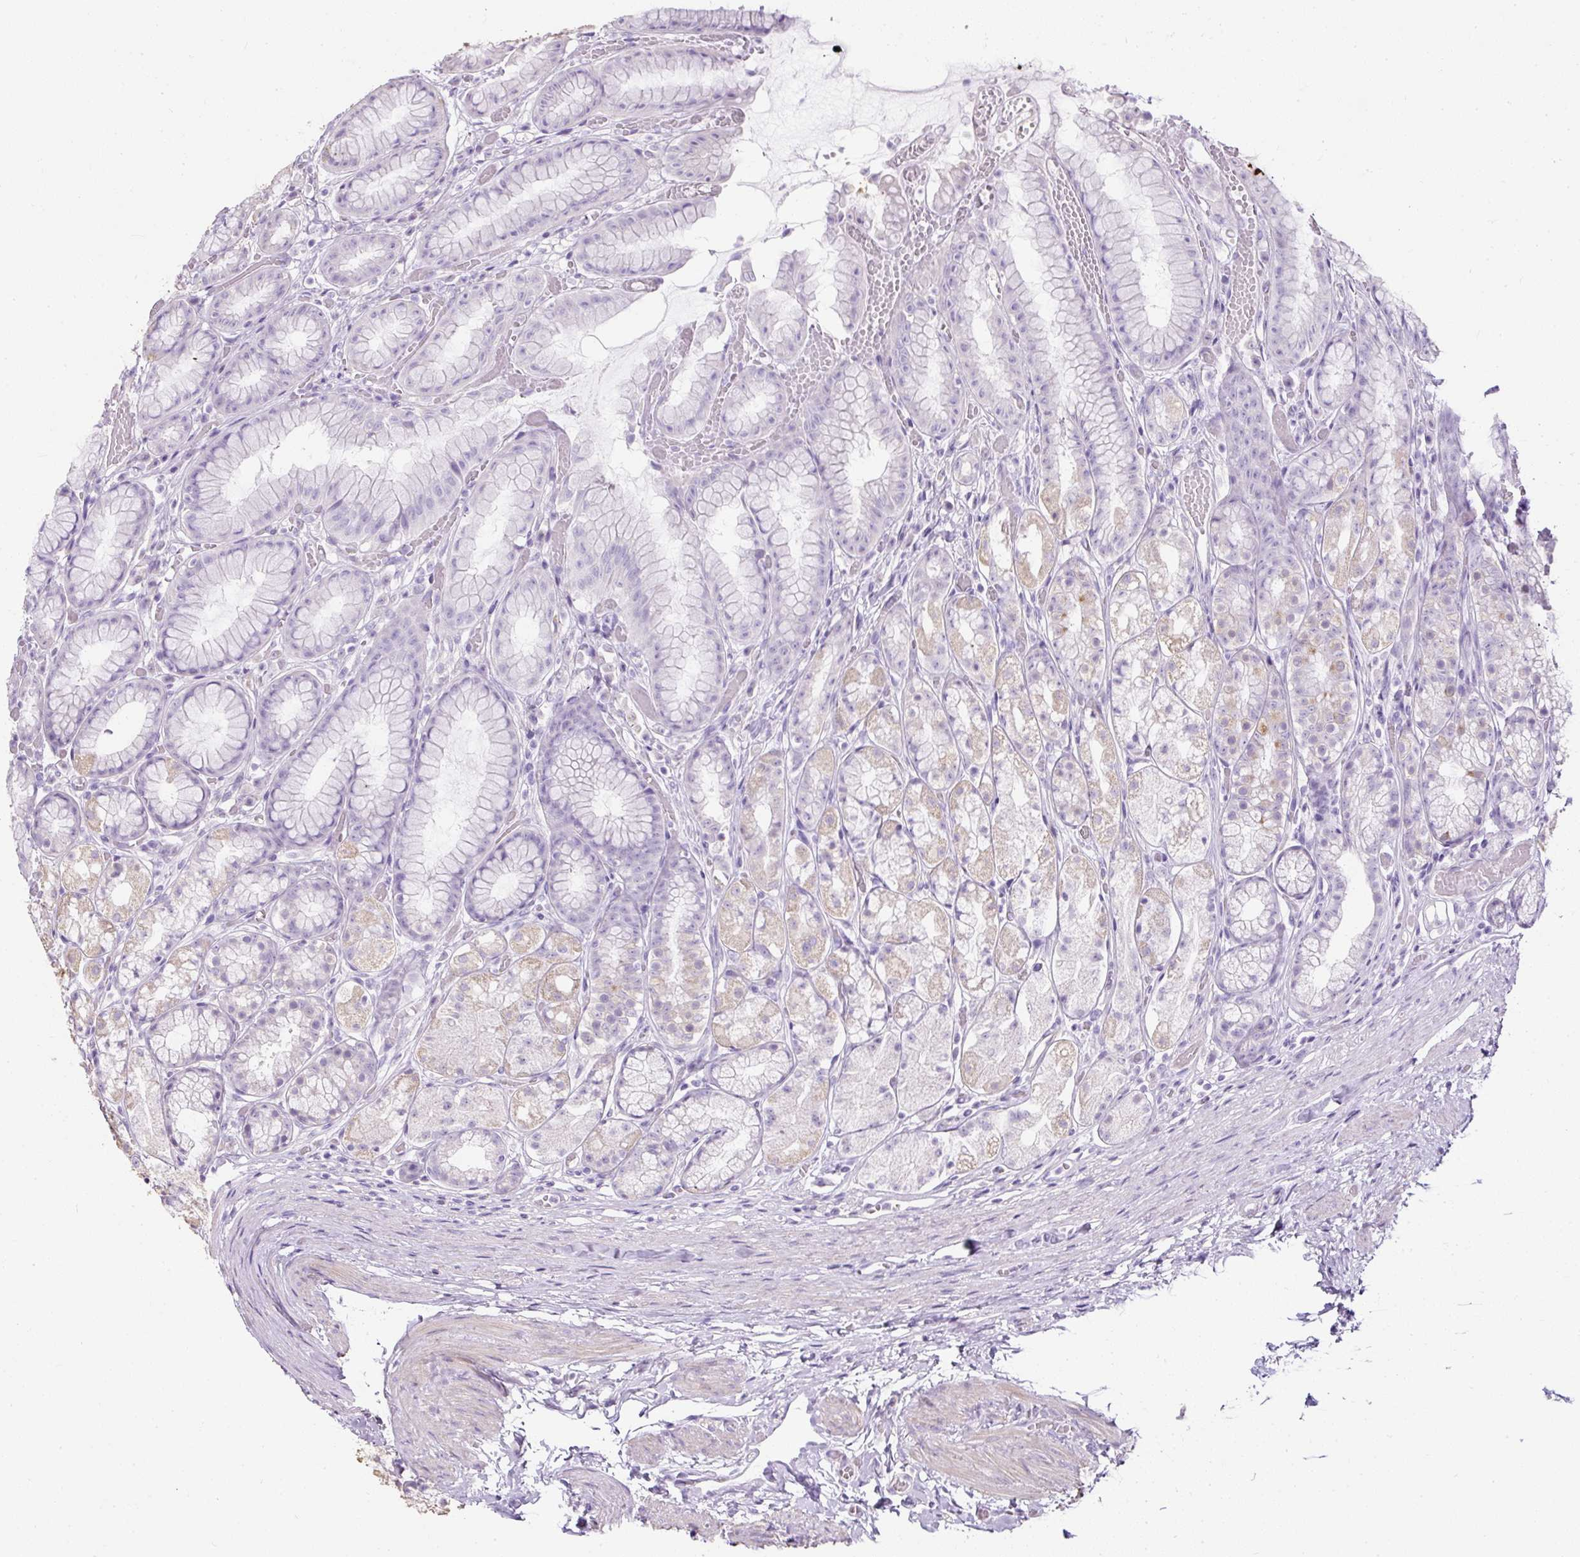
{"staining": {"intensity": "moderate", "quantity": "25%-75%", "location": "cytoplasmic/membranous"}, "tissue": "stomach", "cell_type": "Glandular cells", "image_type": "normal", "snomed": [{"axis": "morphology", "description": "Normal tissue, NOS"}, {"axis": "topography", "description": "Smooth muscle"}, {"axis": "topography", "description": "Stomach"}], "caption": "High-magnification brightfield microscopy of unremarkable stomach stained with DAB (brown) and counterstained with hematoxylin (blue). glandular cells exhibit moderate cytoplasmic/membranous expression is present in approximately25%-75% of cells.", "gene": "C2CD4C", "patient": {"sex": "male", "age": 70}}